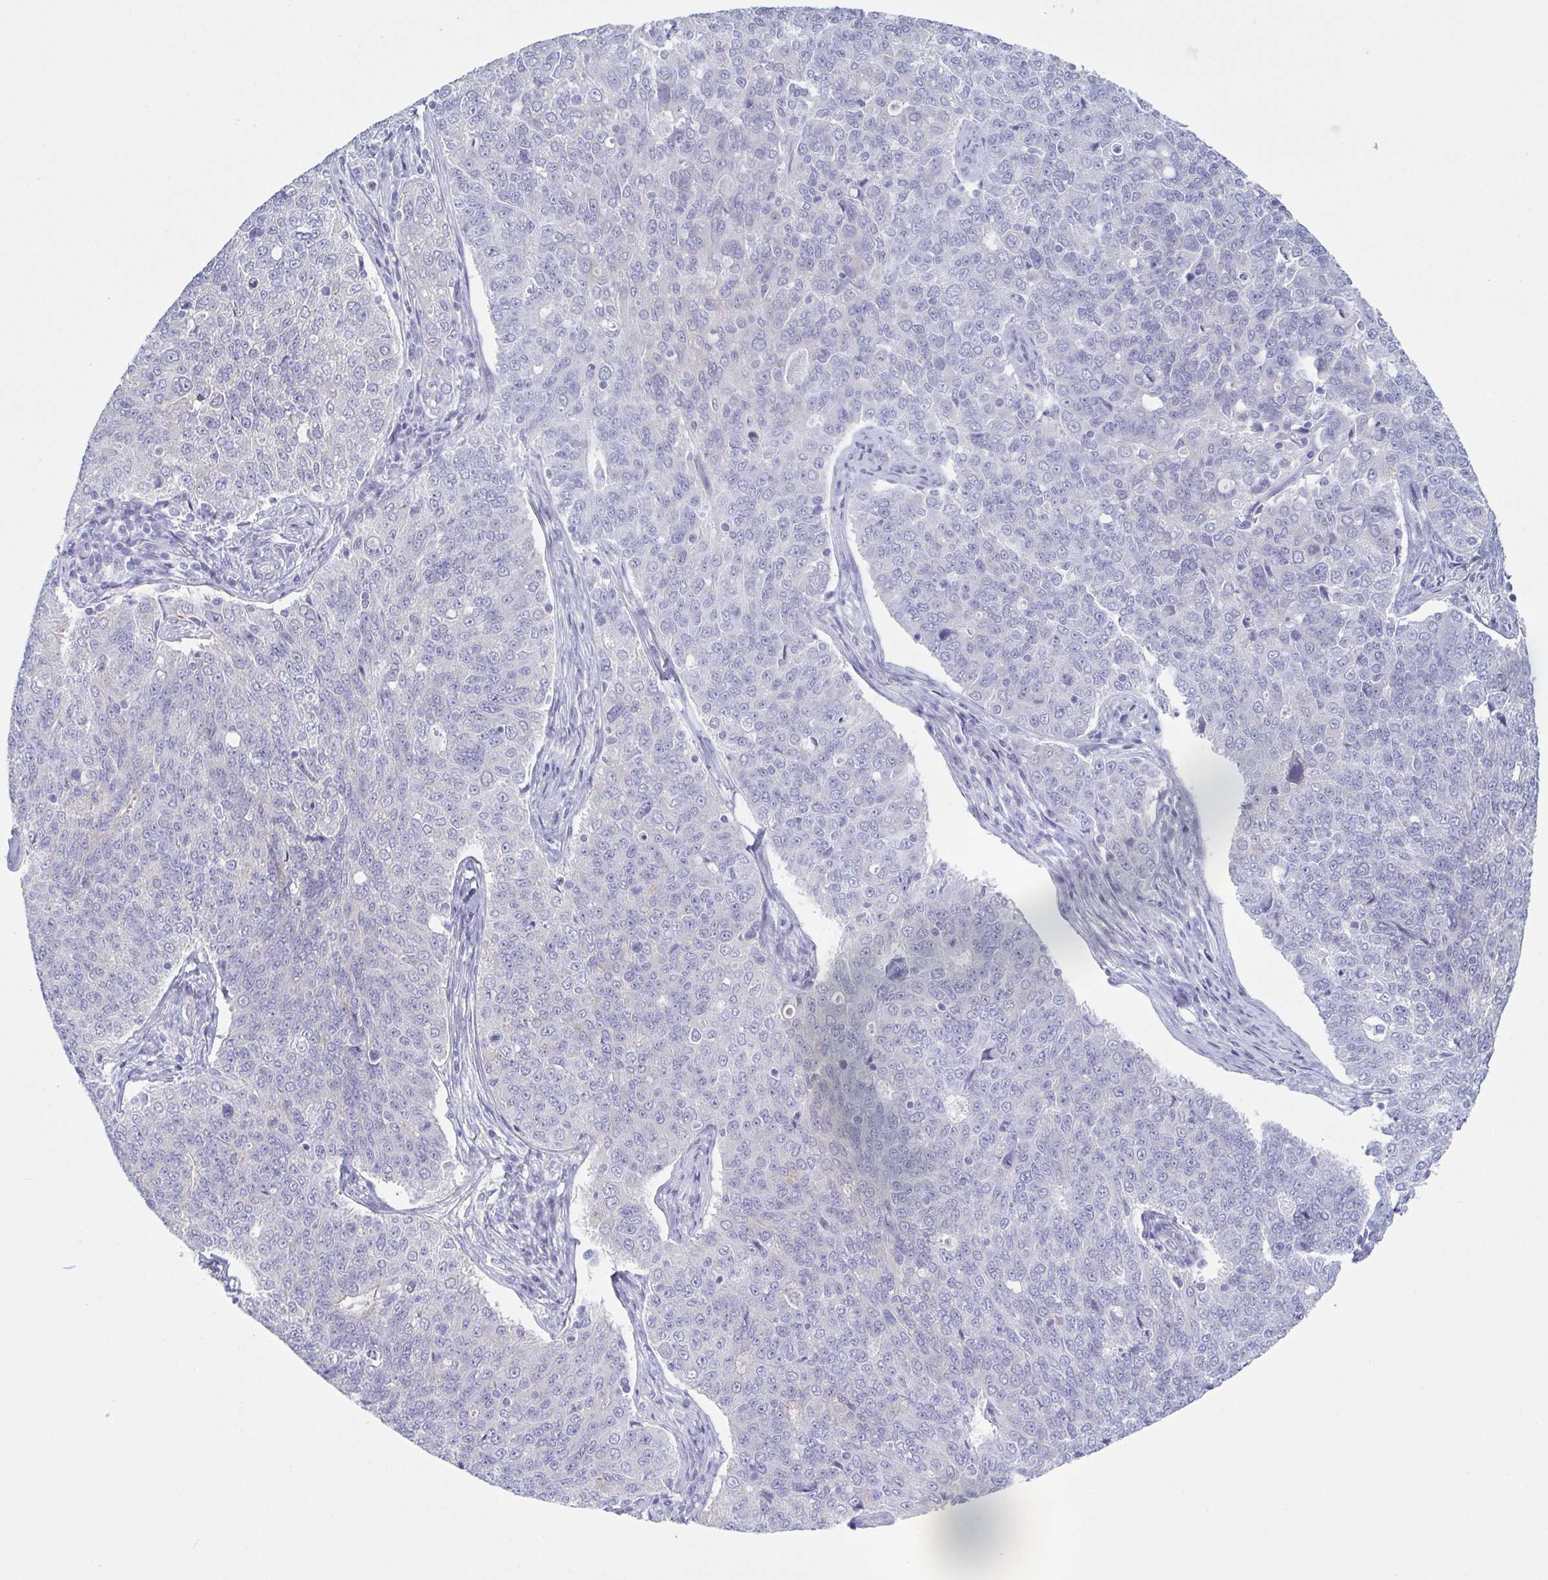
{"staining": {"intensity": "negative", "quantity": "none", "location": "none"}, "tissue": "endometrial cancer", "cell_type": "Tumor cells", "image_type": "cancer", "snomed": [{"axis": "morphology", "description": "Adenocarcinoma, NOS"}, {"axis": "topography", "description": "Endometrium"}], "caption": "An image of endometrial cancer stained for a protein exhibits no brown staining in tumor cells.", "gene": "DYNC1I1", "patient": {"sex": "female", "age": 43}}